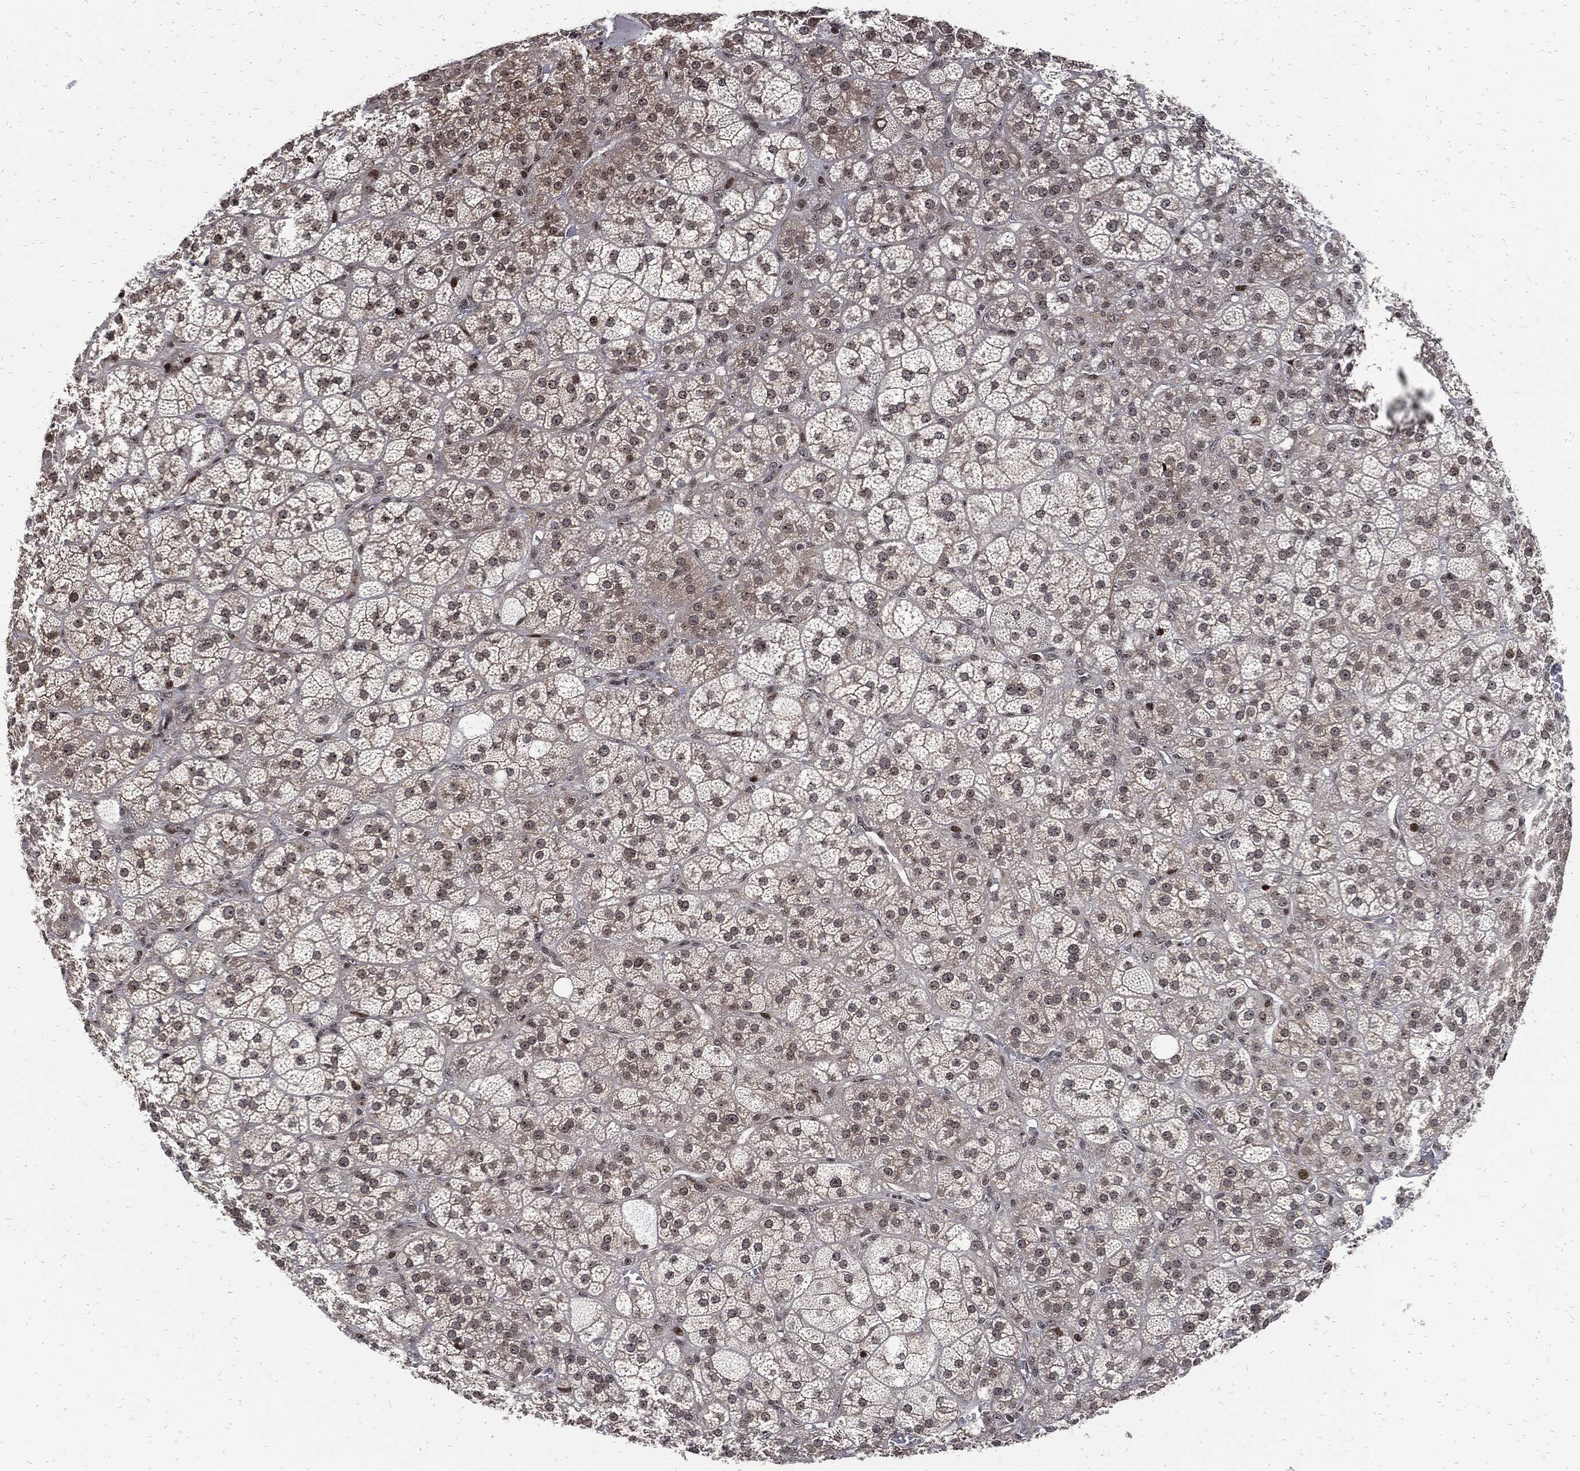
{"staining": {"intensity": "moderate", "quantity": "<25%", "location": "cytoplasmic/membranous,nuclear"}, "tissue": "adrenal gland", "cell_type": "Glandular cells", "image_type": "normal", "snomed": [{"axis": "morphology", "description": "Normal tissue, NOS"}, {"axis": "topography", "description": "Adrenal gland"}], "caption": "This is an image of immunohistochemistry staining of normal adrenal gland, which shows moderate expression in the cytoplasmic/membranous,nuclear of glandular cells.", "gene": "ZNF775", "patient": {"sex": "female", "age": 60}}